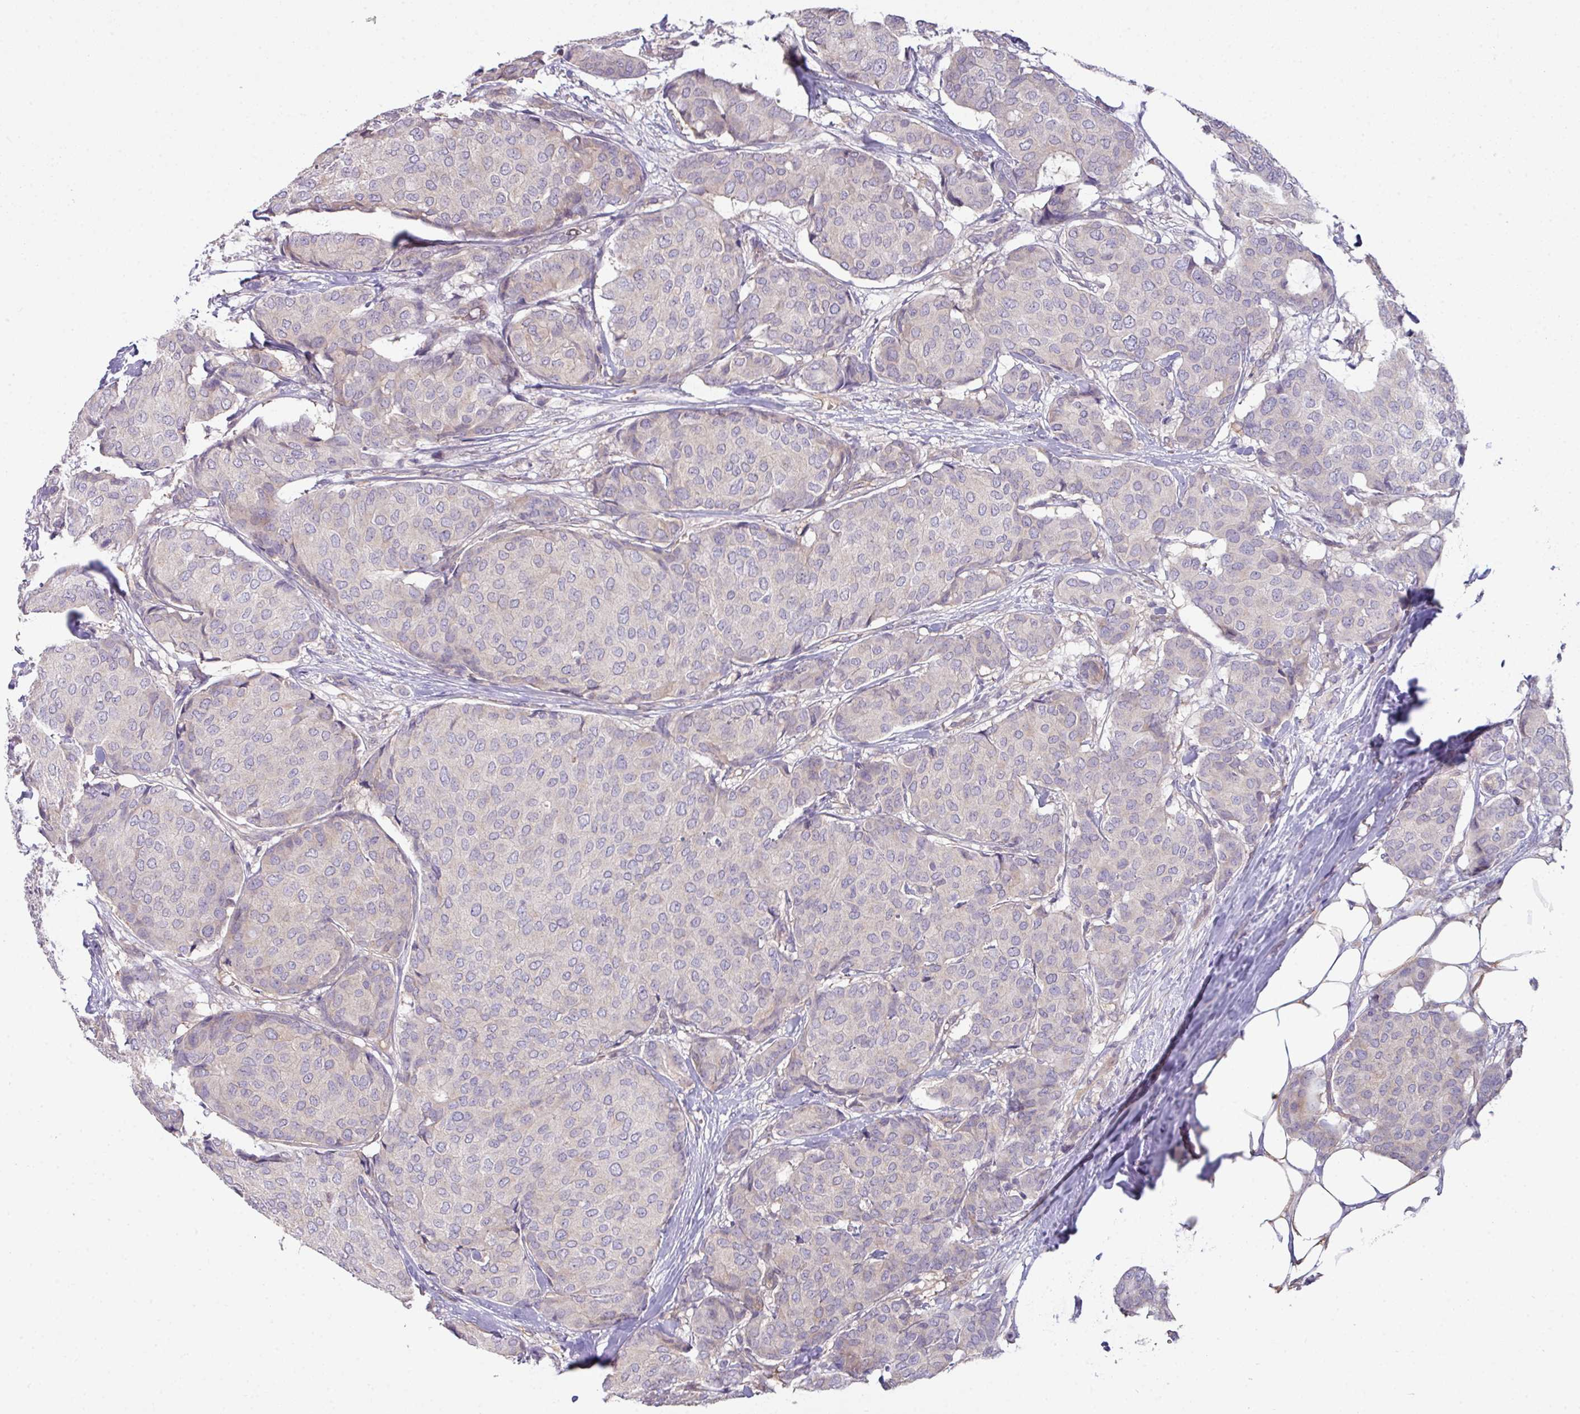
{"staining": {"intensity": "negative", "quantity": "none", "location": "none"}, "tissue": "breast cancer", "cell_type": "Tumor cells", "image_type": "cancer", "snomed": [{"axis": "morphology", "description": "Duct carcinoma"}, {"axis": "topography", "description": "Breast"}], "caption": "Immunohistochemistry (IHC) image of human breast cancer stained for a protein (brown), which reveals no positivity in tumor cells.", "gene": "SLAMF6", "patient": {"sex": "female", "age": 75}}